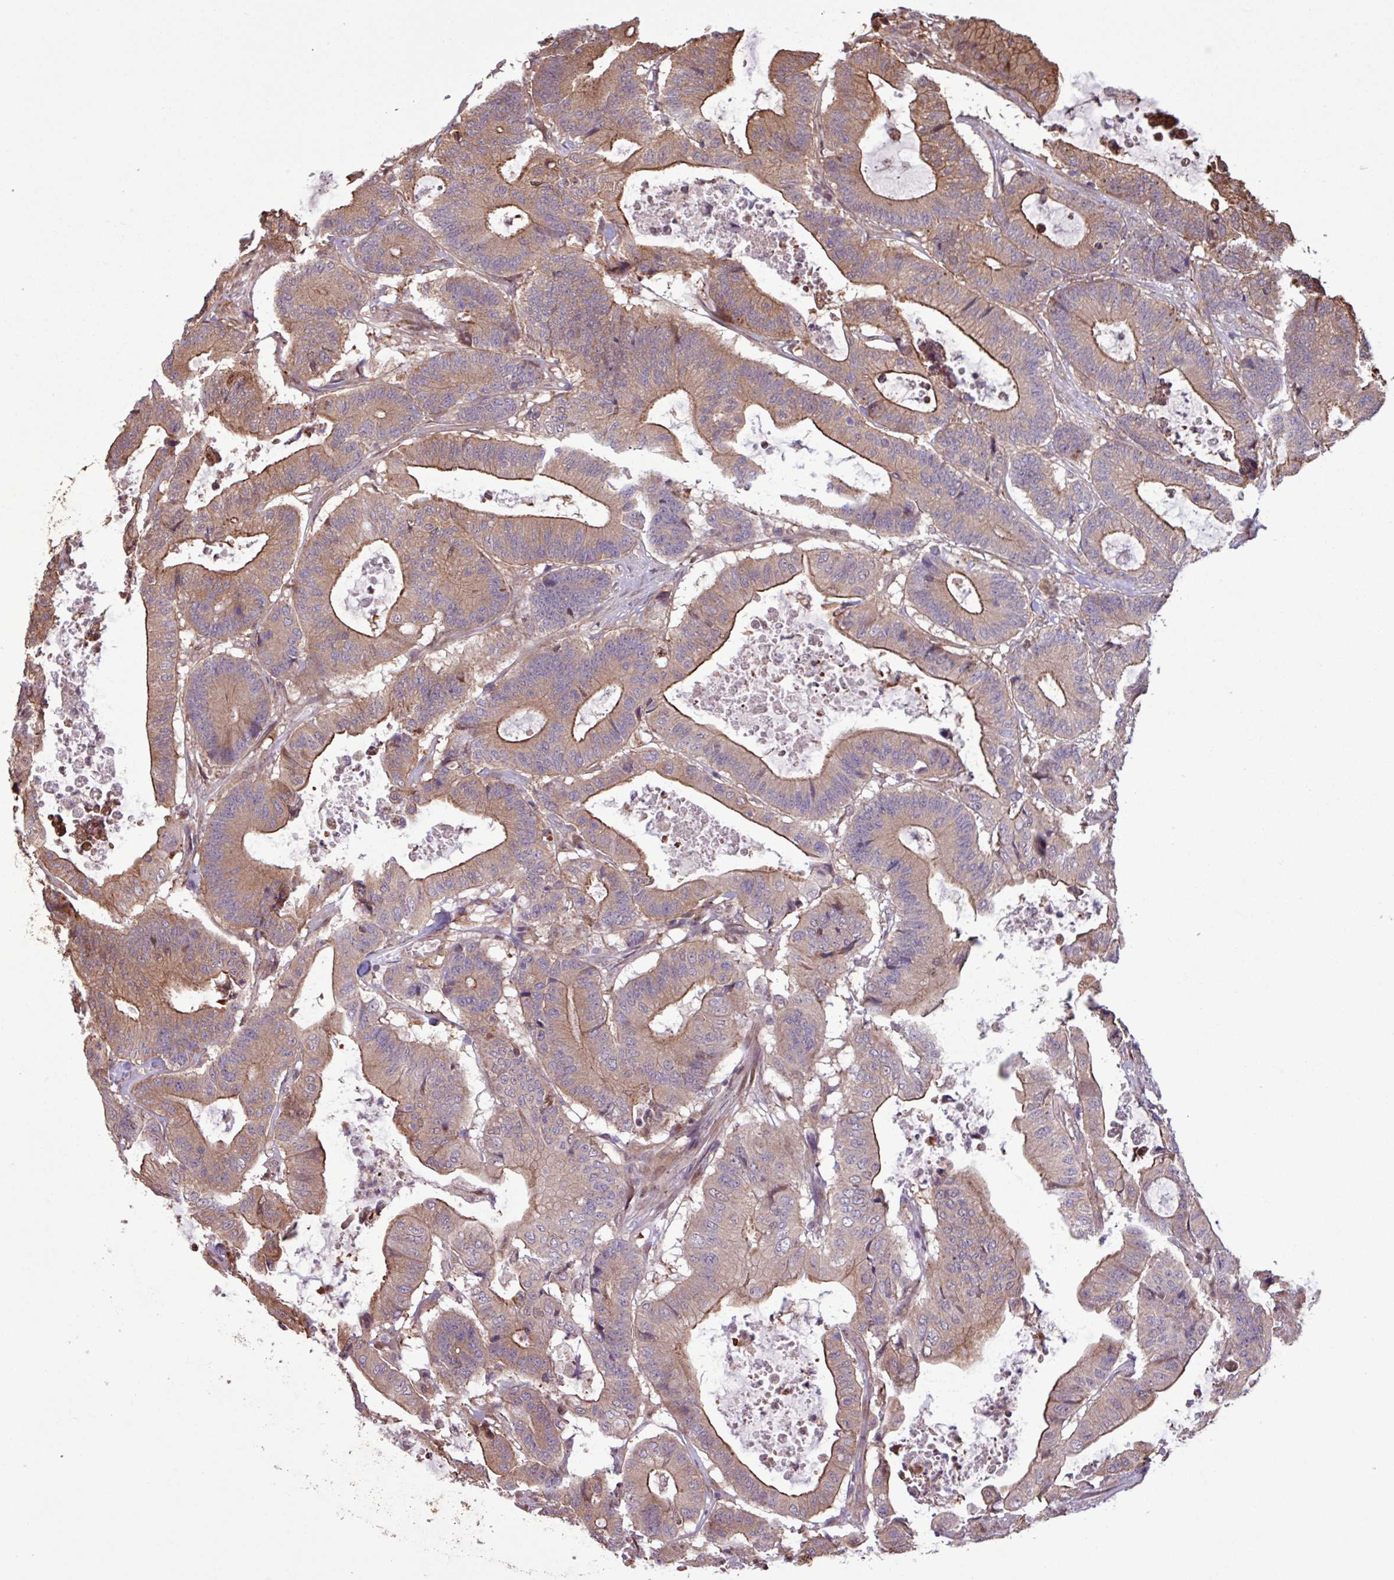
{"staining": {"intensity": "moderate", "quantity": ">75%", "location": "cytoplasmic/membranous"}, "tissue": "colorectal cancer", "cell_type": "Tumor cells", "image_type": "cancer", "snomed": [{"axis": "morphology", "description": "Adenocarcinoma, NOS"}, {"axis": "topography", "description": "Colon"}], "caption": "This micrograph exhibits adenocarcinoma (colorectal) stained with immunohistochemistry (IHC) to label a protein in brown. The cytoplasmic/membranous of tumor cells show moderate positivity for the protein. Nuclei are counter-stained blue.", "gene": "PDPR", "patient": {"sex": "female", "age": 84}}